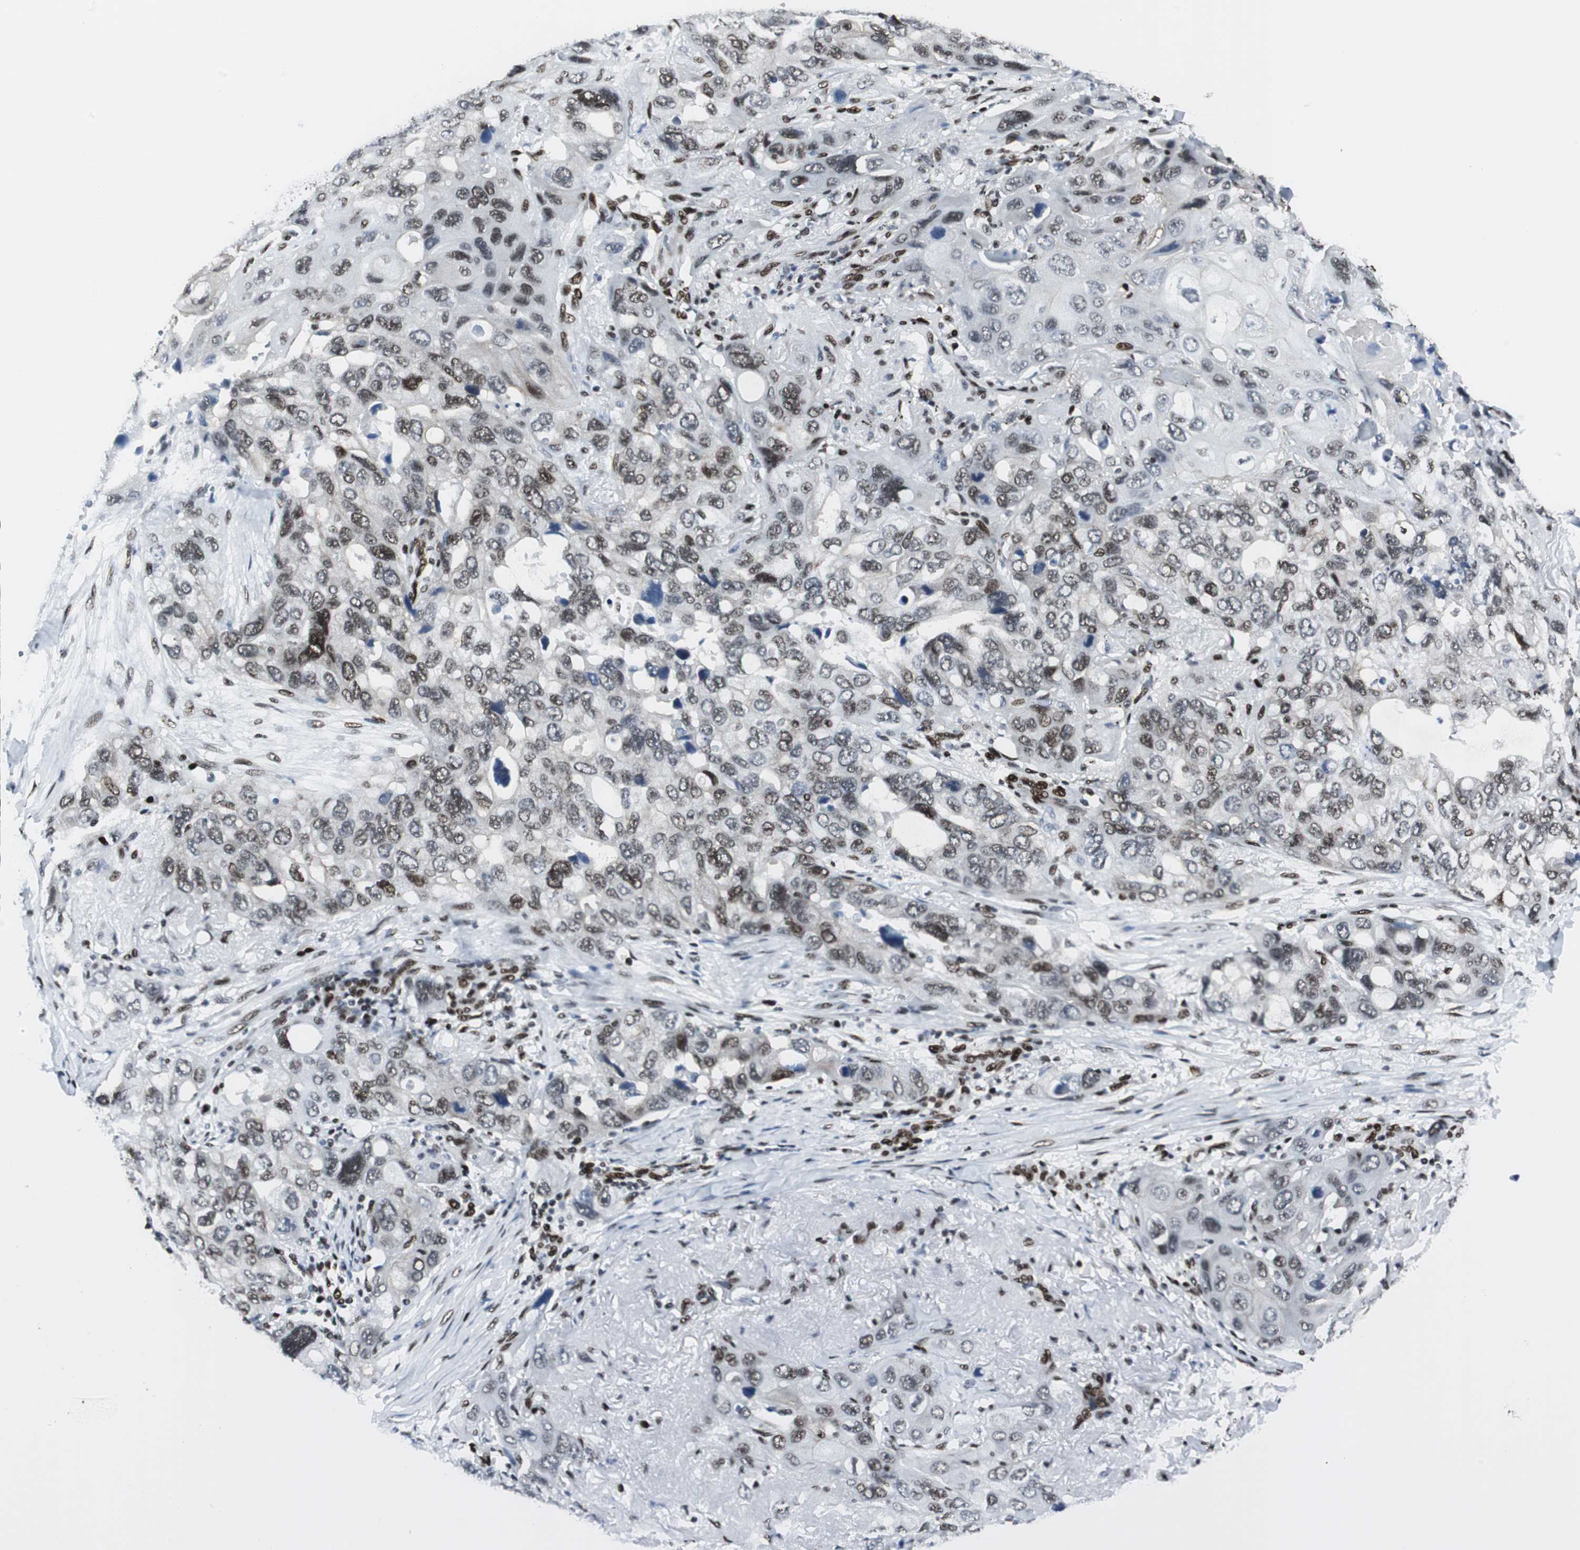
{"staining": {"intensity": "moderate", "quantity": ">75%", "location": "nuclear"}, "tissue": "lung cancer", "cell_type": "Tumor cells", "image_type": "cancer", "snomed": [{"axis": "morphology", "description": "Squamous cell carcinoma, NOS"}, {"axis": "topography", "description": "Lung"}], "caption": "Tumor cells demonstrate medium levels of moderate nuclear positivity in about >75% of cells in squamous cell carcinoma (lung). (DAB (3,3'-diaminobenzidine) IHC, brown staining for protein, blue staining for nuclei).", "gene": "MEF2D", "patient": {"sex": "female", "age": 73}}